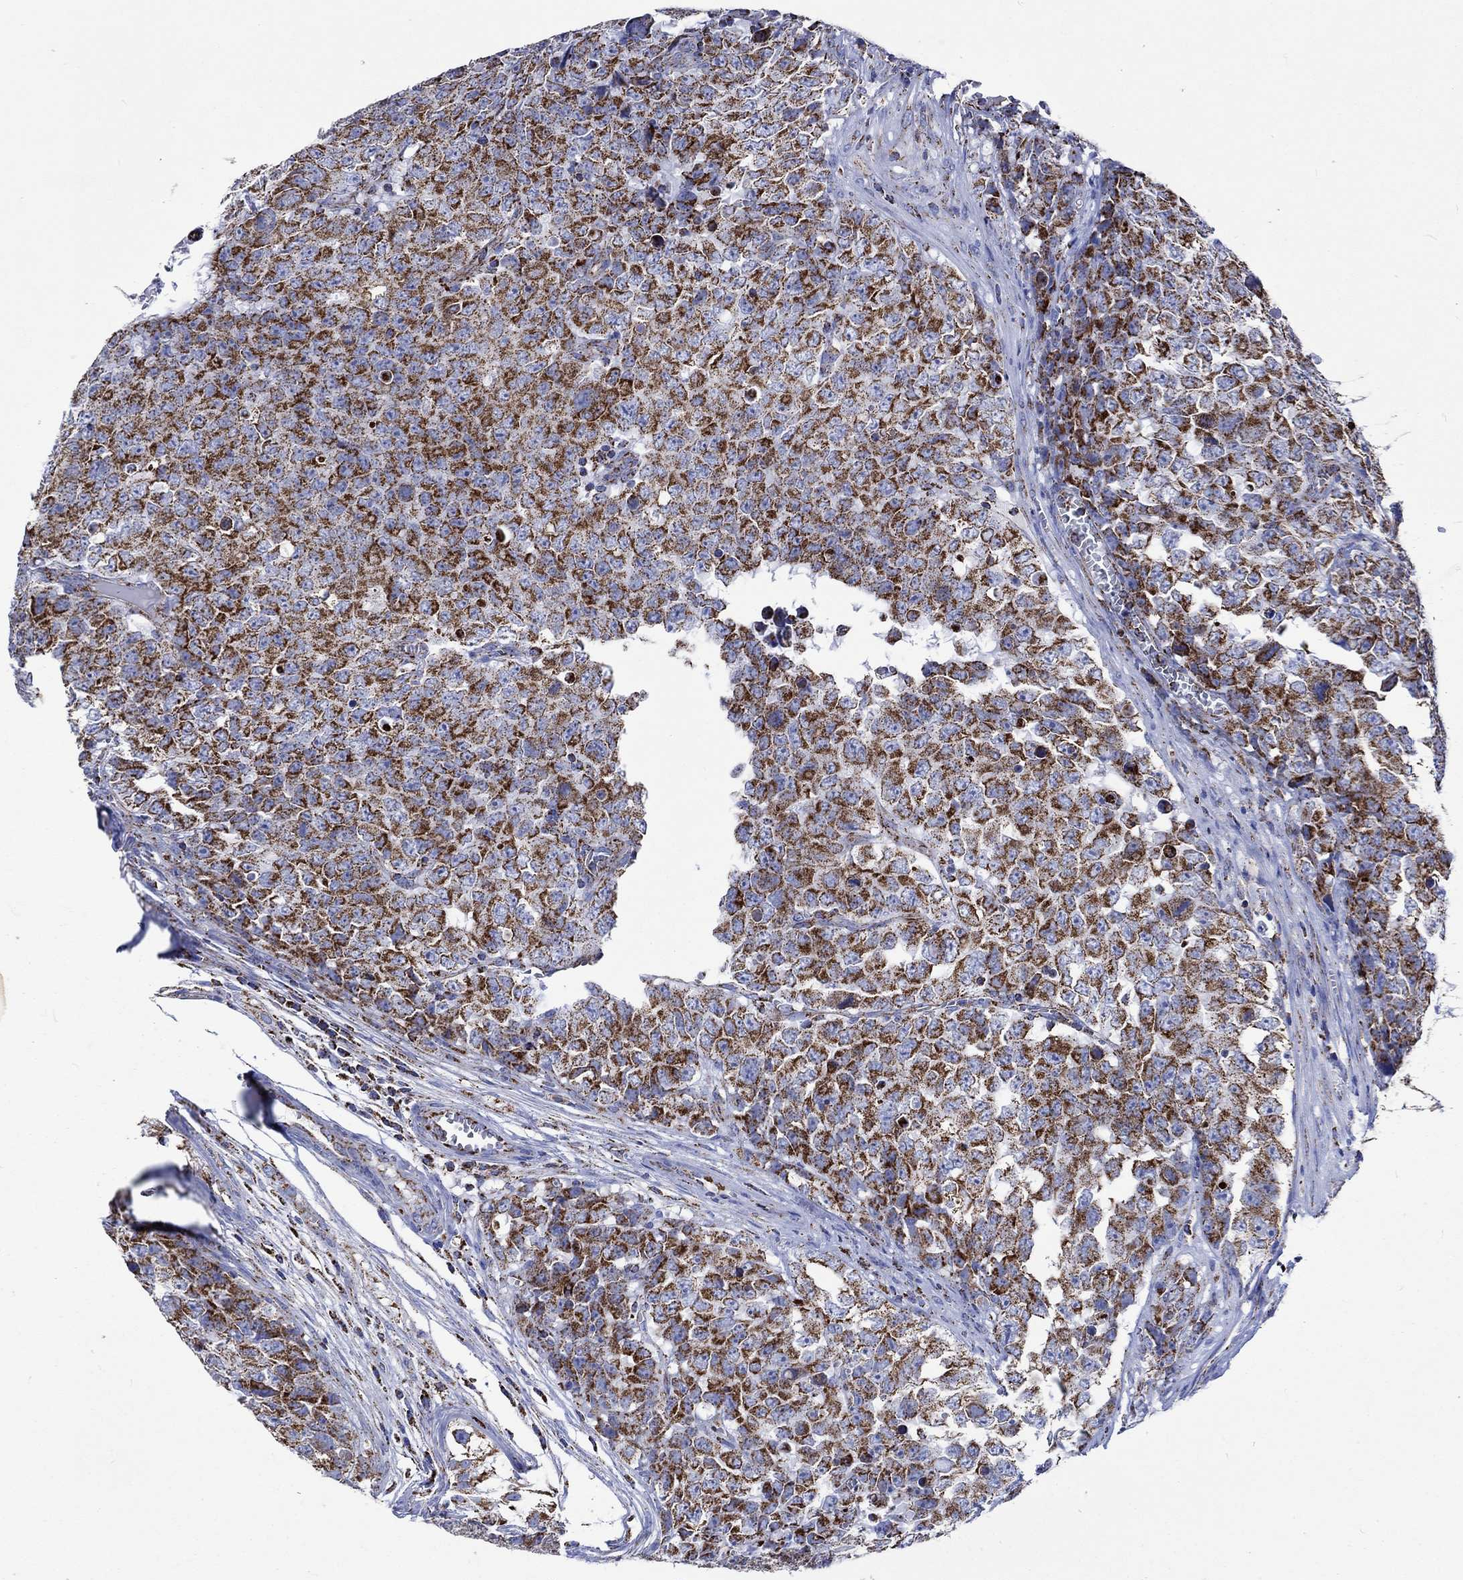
{"staining": {"intensity": "strong", "quantity": ">75%", "location": "cytoplasmic/membranous"}, "tissue": "testis cancer", "cell_type": "Tumor cells", "image_type": "cancer", "snomed": [{"axis": "morphology", "description": "Carcinoma, Embryonal, NOS"}, {"axis": "topography", "description": "Testis"}], "caption": "This is an image of immunohistochemistry (IHC) staining of embryonal carcinoma (testis), which shows strong expression in the cytoplasmic/membranous of tumor cells.", "gene": "RCE1", "patient": {"sex": "male", "age": 23}}